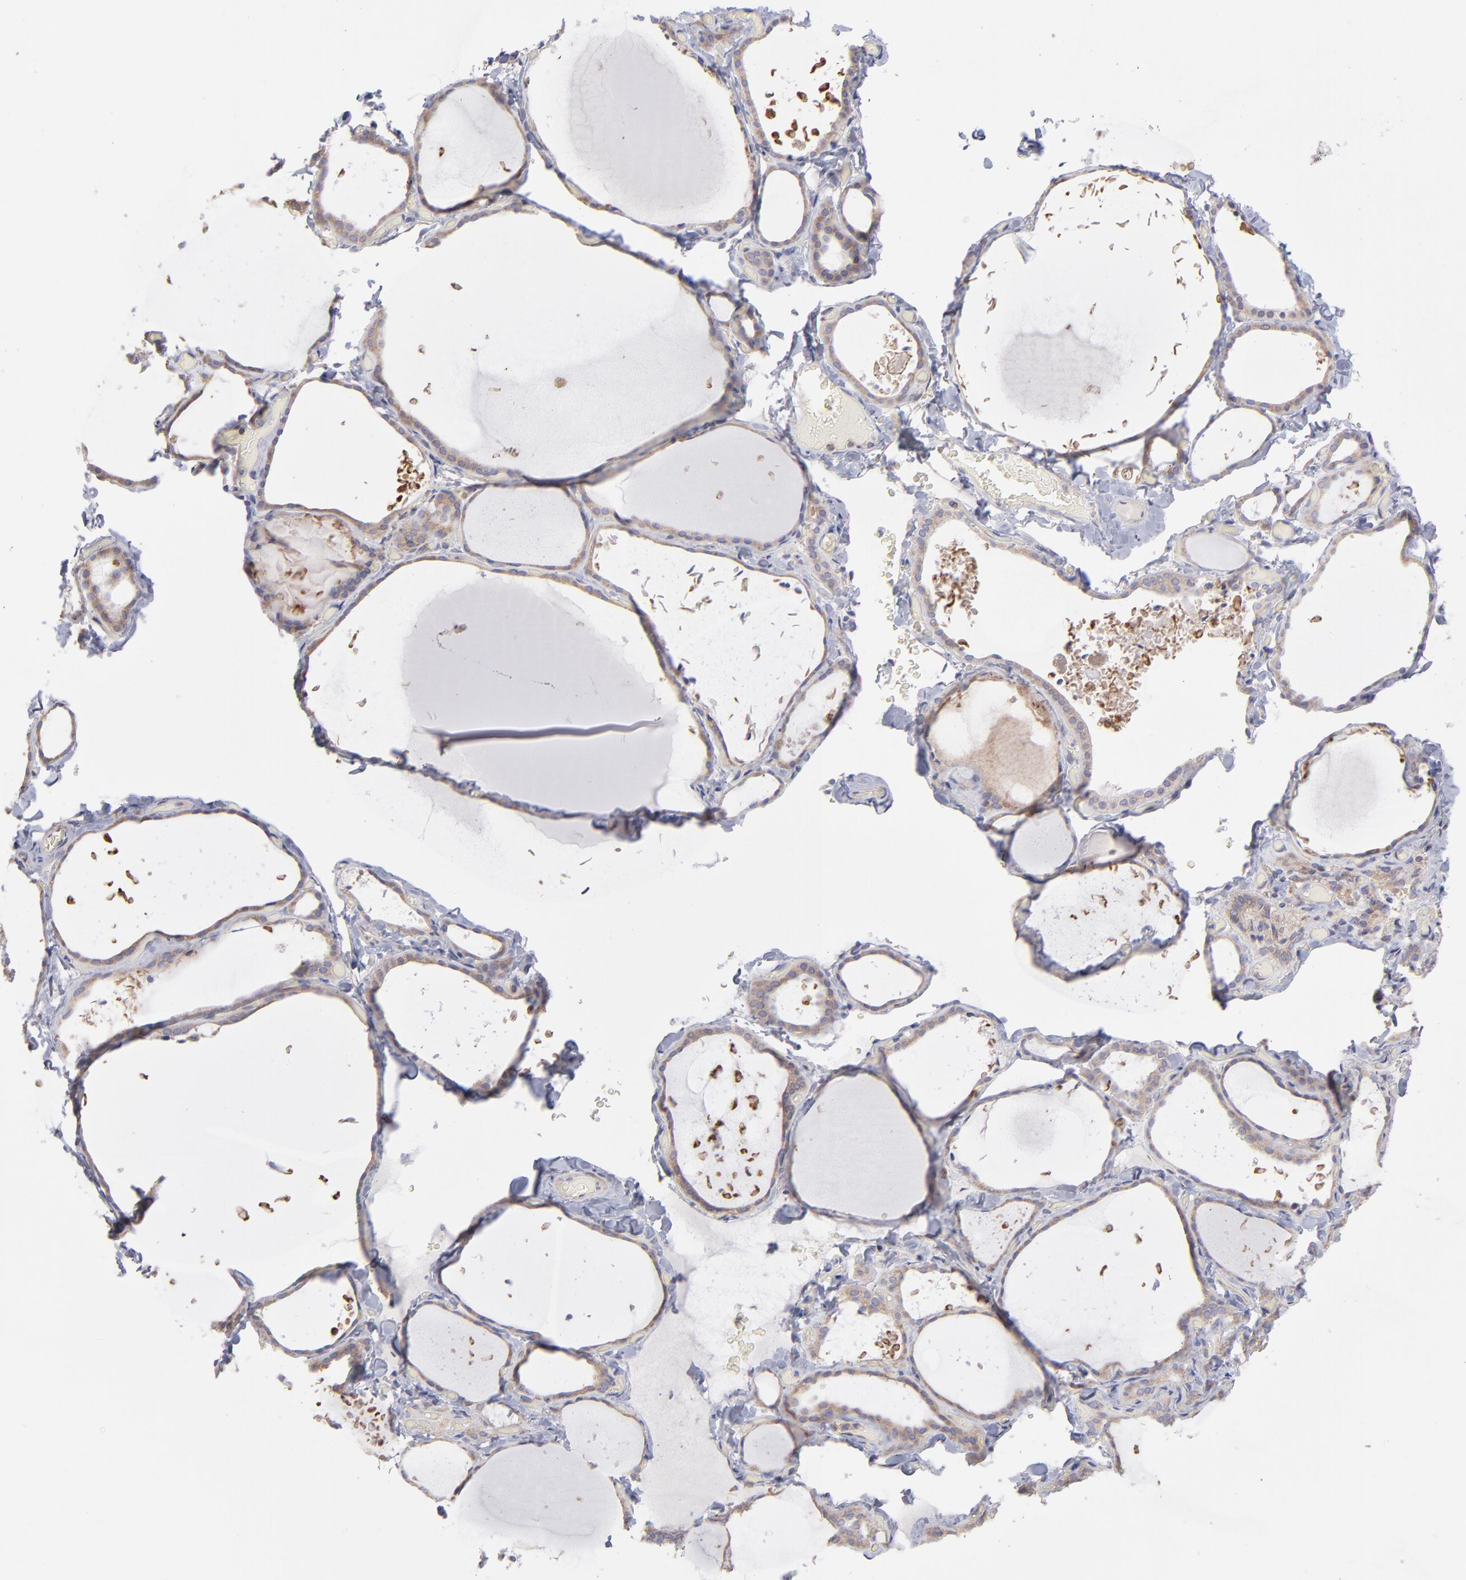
{"staining": {"intensity": "weak", "quantity": ">75%", "location": "cytoplasmic/membranous"}, "tissue": "thyroid gland", "cell_type": "Glandular cells", "image_type": "normal", "snomed": [{"axis": "morphology", "description": "Normal tissue, NOS"}, {"axis": "topography", "description": "Thyroid gland"}], "caption": "Immunohistochemistry (DAB (3,3'-diaminobenzidine)) staining of benign human thyroid gland shows weak cytoplasmic/membranous protein staining in approximately >75% of glandular cells. The protein of interest is shown in brown color, while the nuclei are stained blue.", "gene": "RPLP0", "patient": {"sex": "female", "age": 22}}